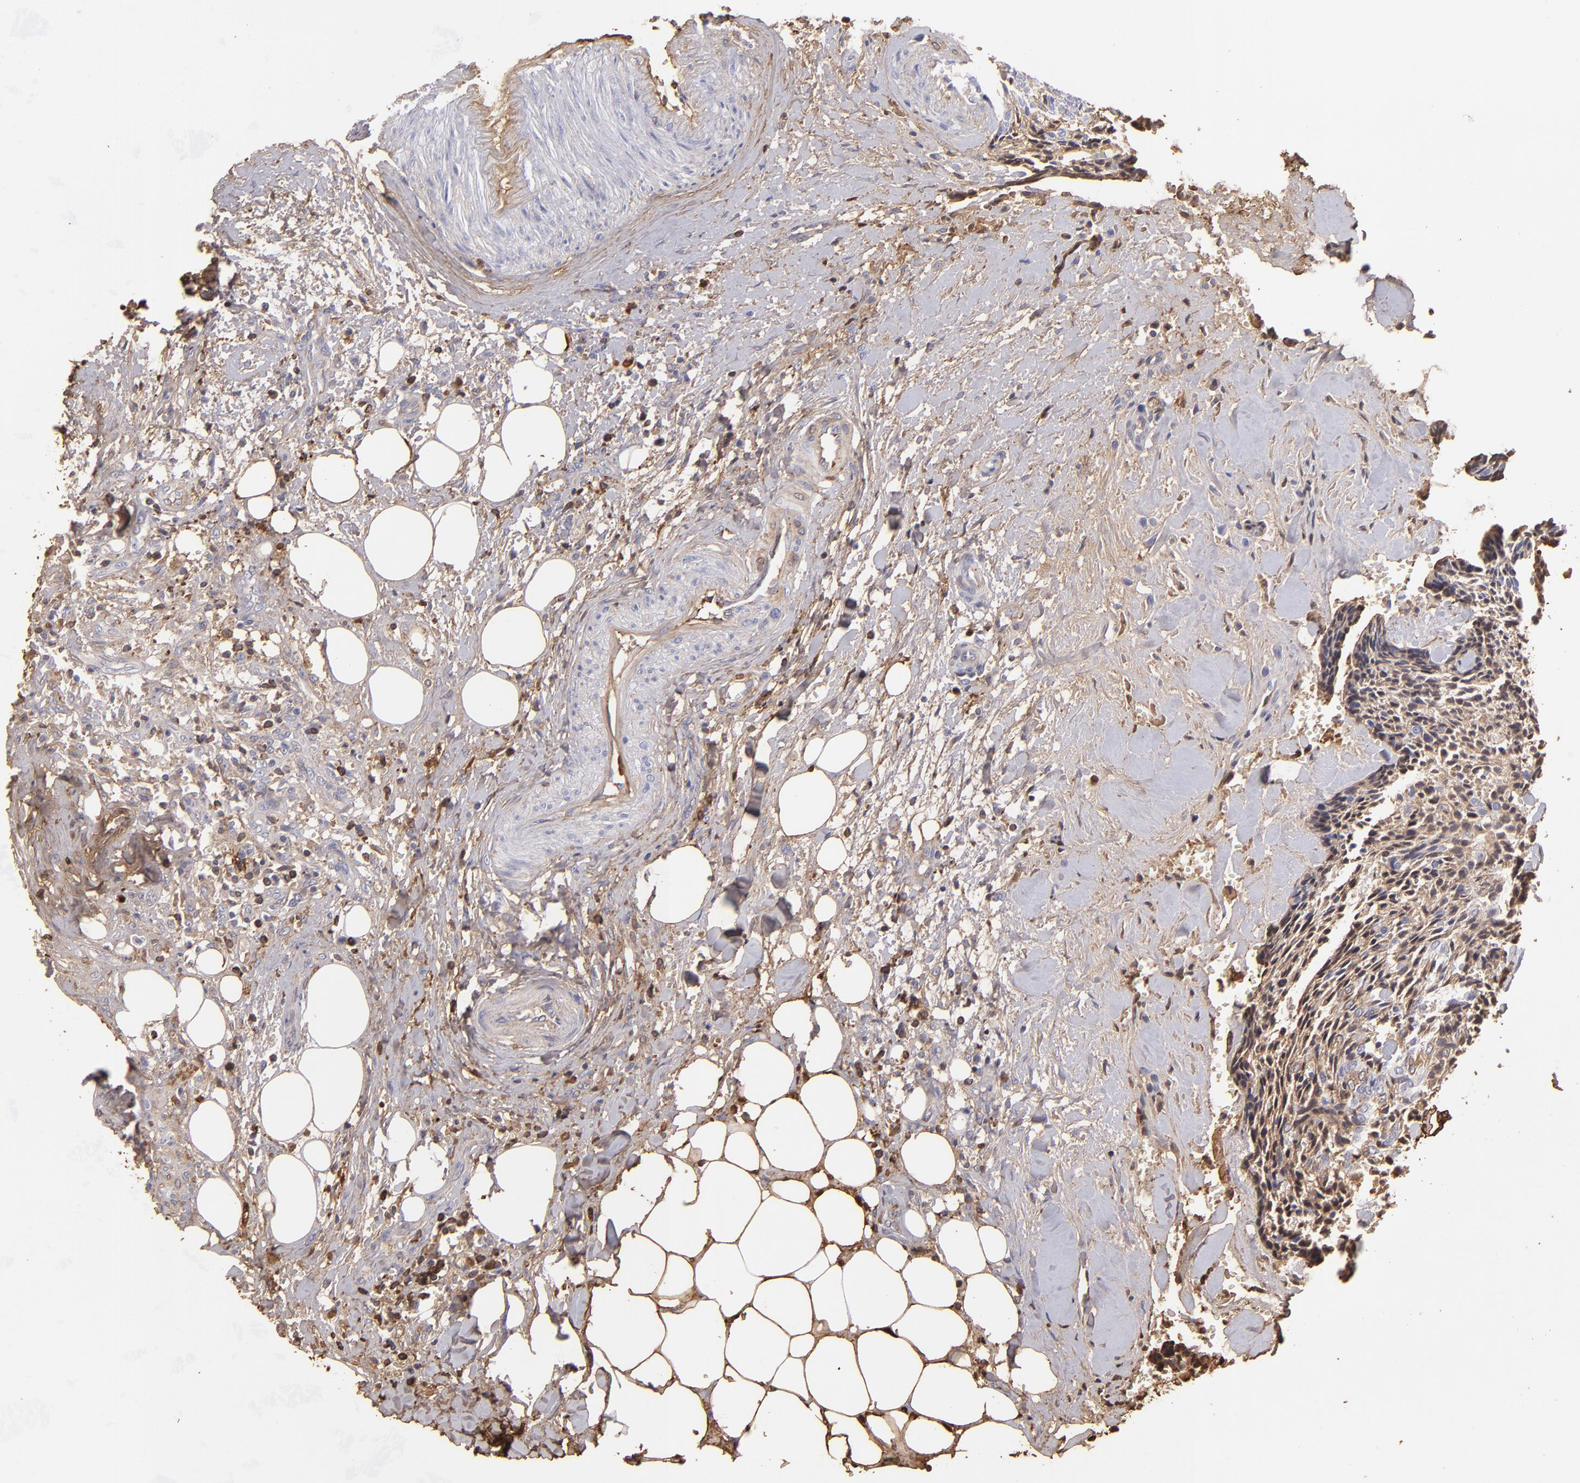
{"staining": {"intensity": "moderate", "quantity": ">75%", "location": "cytoplasmic/membranous"}, "tissue": "head and neck cancer", "cell_type": "Tumor cells", "image_type": "cancer", "snomed": [{"axis": "morphology", "description": "Squamous cell carcinoma, NOS"}, {"axis": "topography", "description": "Salivary gland"}, {"axis": "topography", "description": "Head-Neck"}], "caption": "A histopathology image of head and neck squamous cell carcinoma stained for a protein displays moderate cytoplasmic/membranous brown staining in tumor cells.", "gene": "FGB", "patient": {"sex": "male", "age": 70}}